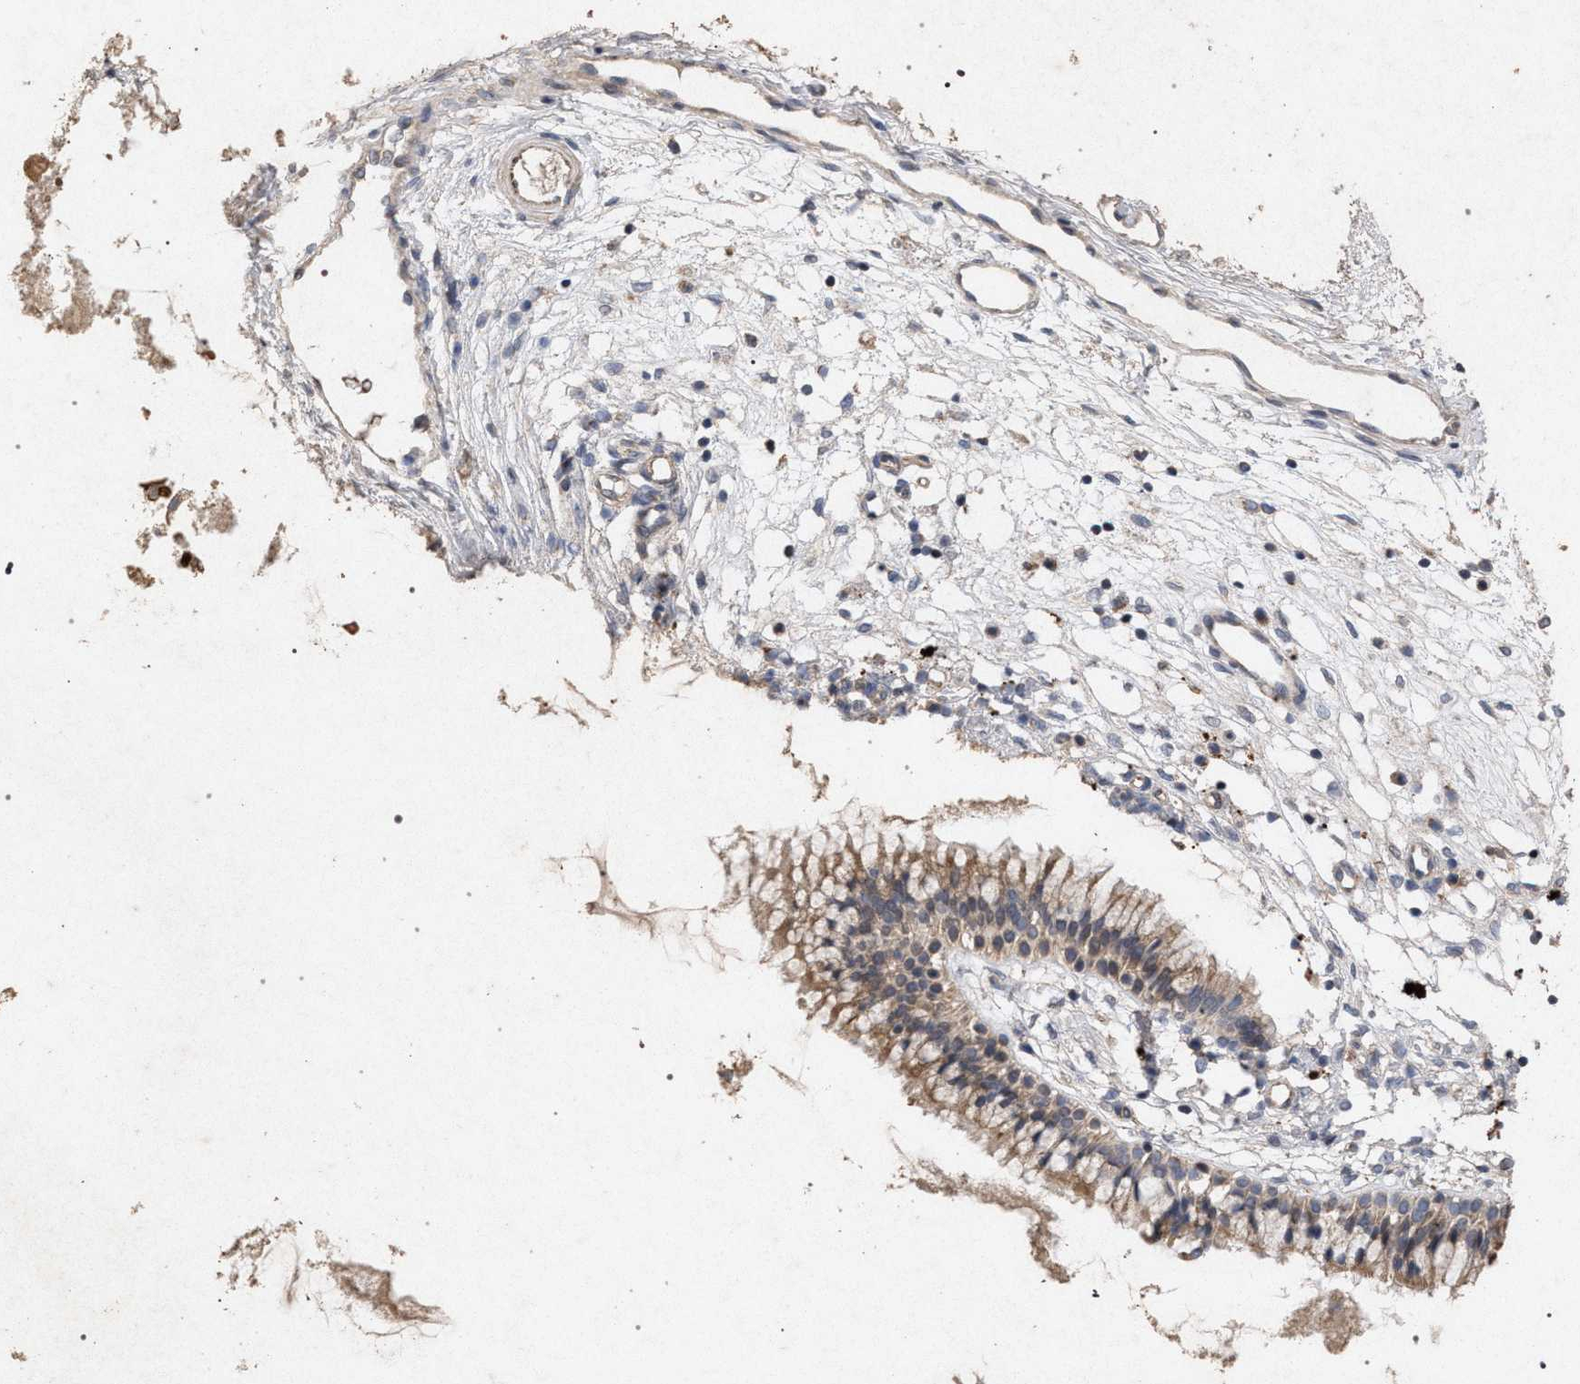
{"staining": {"intensity": "moderate", "quantity": ">75%", "location": "cytoplasmic/membranous"}, "tissue": "nasopharynx", "cell_type": "Respiratory epithelial cells", "image_type": "normal", "snomed": [{"axis": "morphology", "description": "Normal tissue, NOS"}, {"axis": "topography", "description": "Nasopharynx"}], "caption": "Protein expression analysis of unremarkable nasopharynx displays moderate cytoplasmic/membranous expression in about >75% of respiratory epithelial cells. (brown staining indicates protein expression, while blue staining denotes nuclei).", "gene": "PKD2L1", "patient": {"sex": "male", "age": 21}}